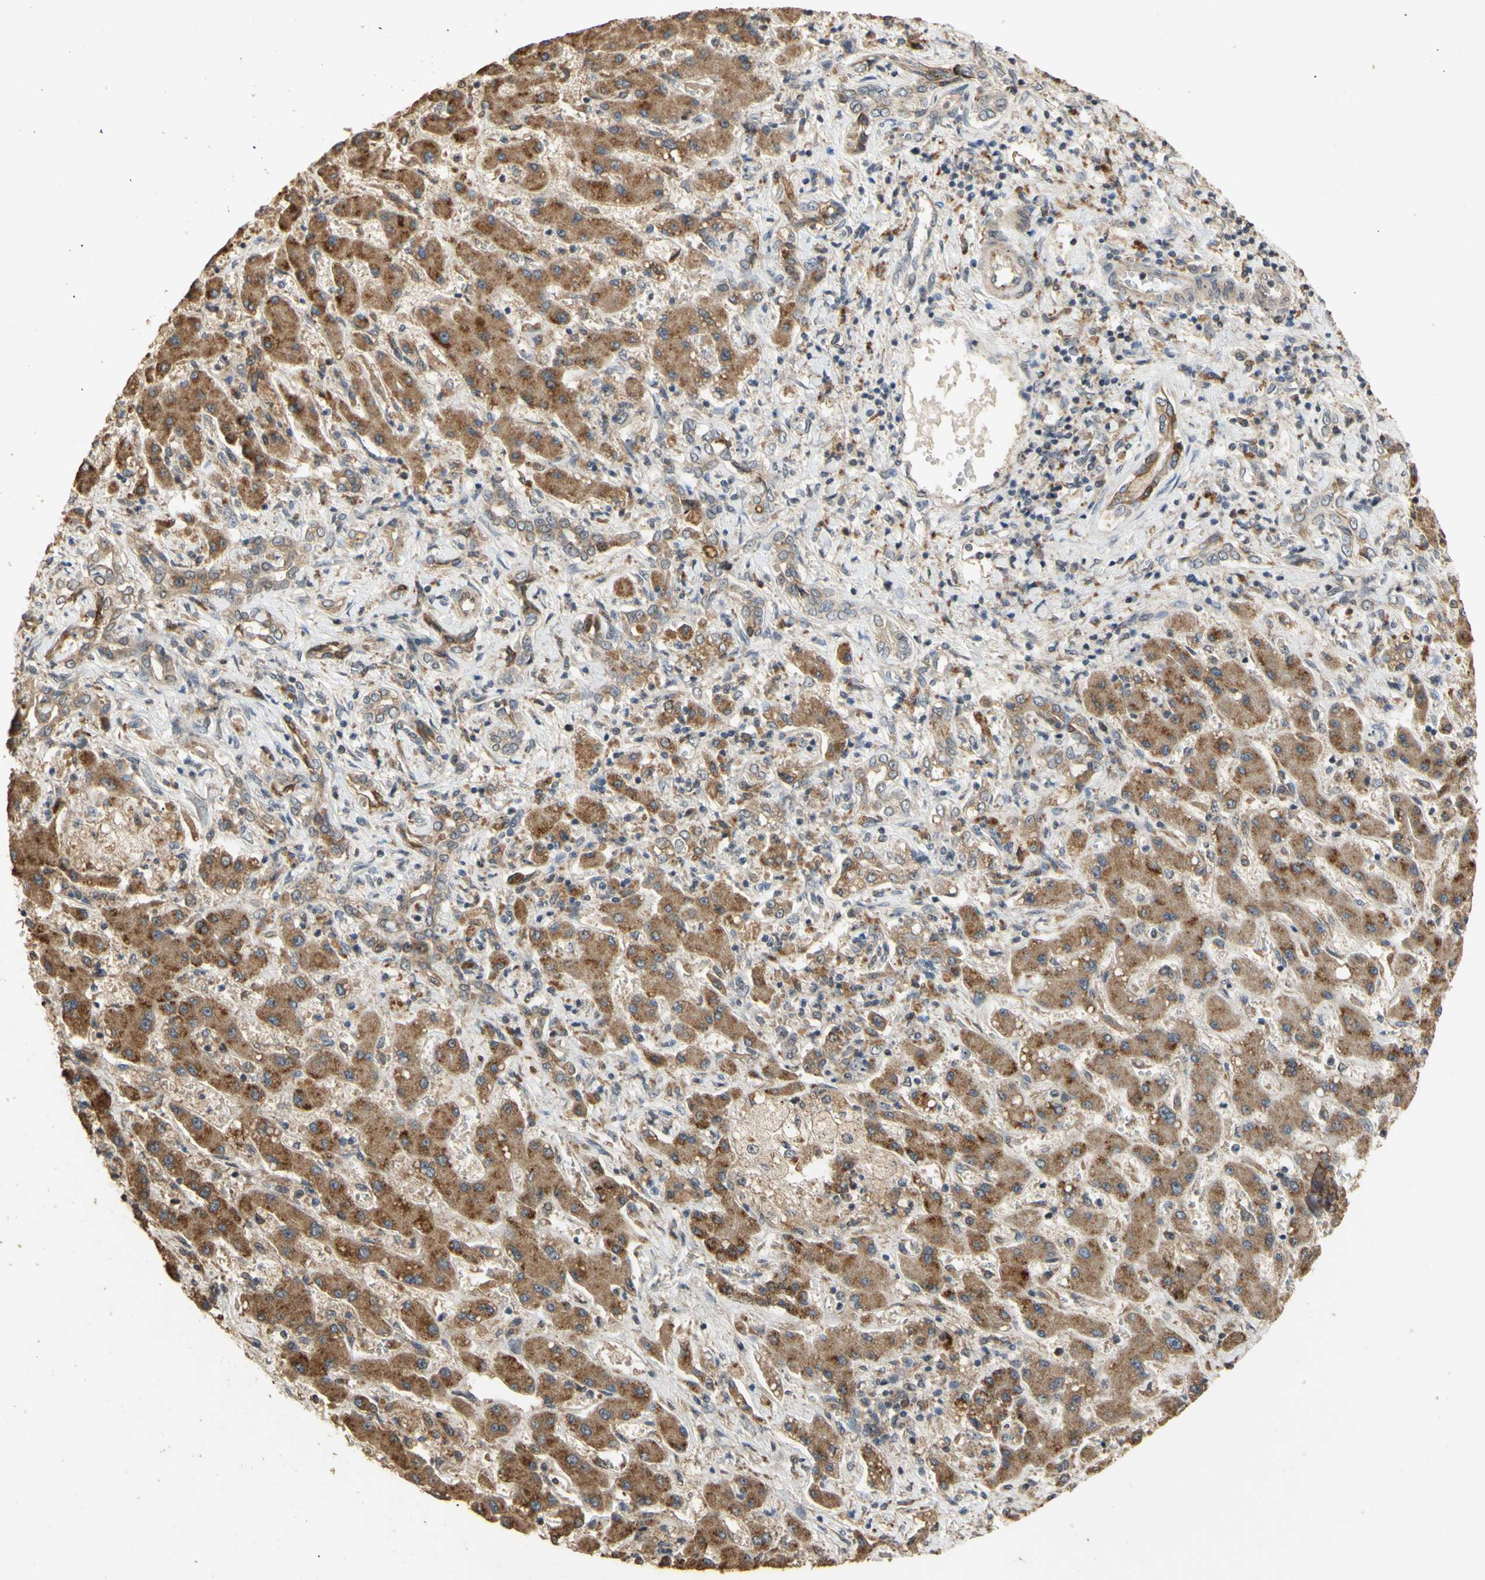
{"staining": {"intensity": "weak", "quantity": ">75%", "location": "cytoplasmic/membranous"}, "tissue": "liver cancer", "cell_type": "Tumor cells", "image_type": "cancer", "snomed": [{"axis": "morphology", "description": "Cholangiocarcinoma"}, {"axis": "topography", "description": "Liver"}], "caption": "Immunohistochemistry (IHC) (DAB (3,3'-diaminobenzidine)) staining of human liver cholangiocarcinoma exhibits weak cytoplasmic/membranous protein staining in about >75% of tumor cells.", "gene": "GTF2E2", "patient": {"sex": "male", "age": 50}}